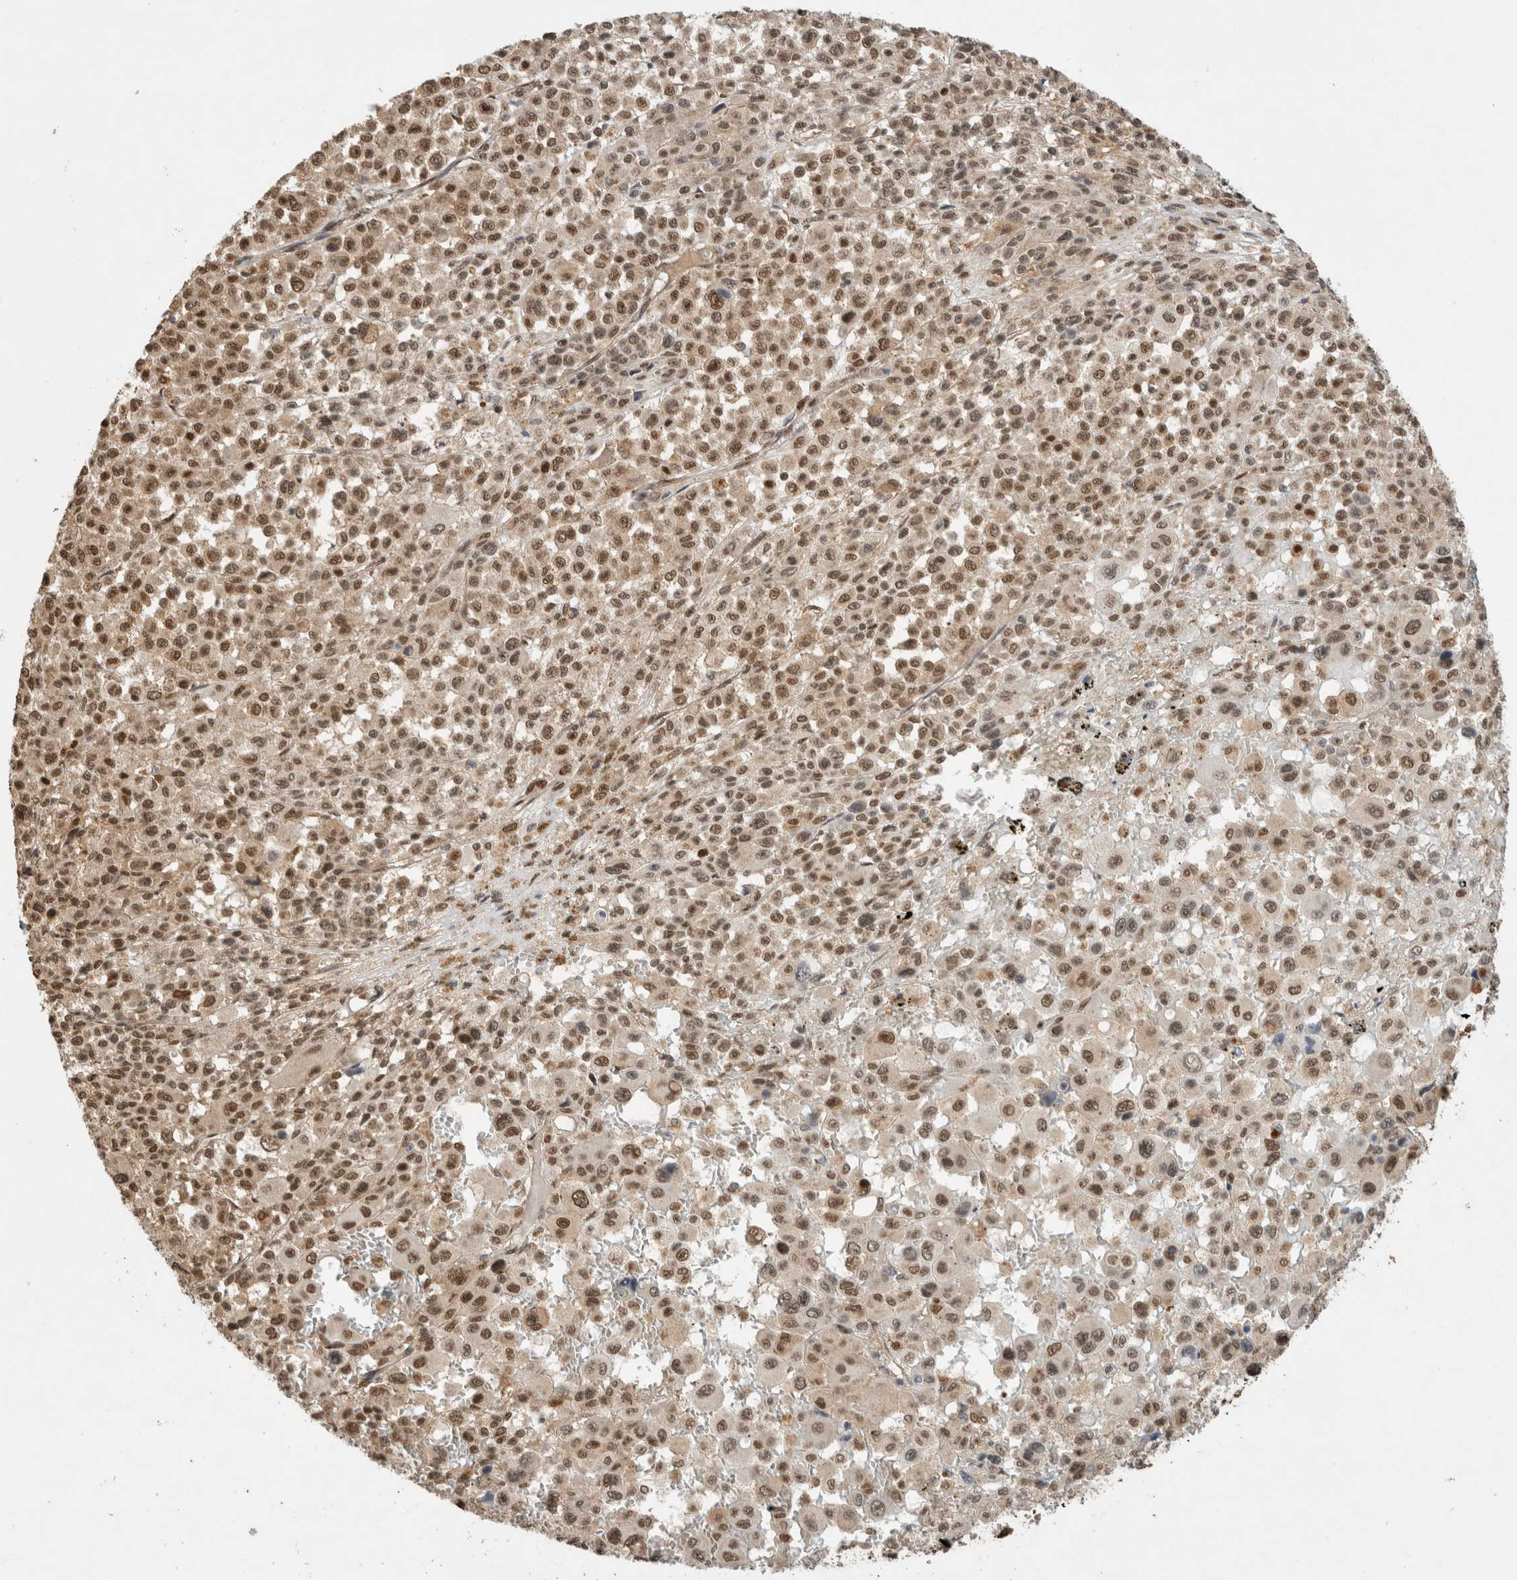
{"staining": {"intensity": "moderate", "quantity": ">75%", "location": "nuclear"}, "tissue": "melanoma", "cell_type": "Tumor cells", "image_type": "cancer", "snomed": [{"axis": "morphology", "description": "Malignant melanoma, Metastatic site"}, {"axis": "topography", "description": "Skin"}], "caption": "Immunohistochemical staining of melanoma reveals medium levels of moderate nuclear protein expression in about >75% of tumor cells.", "gene": "C1orf21", "patient": {"sex": "female", "age": 74}}